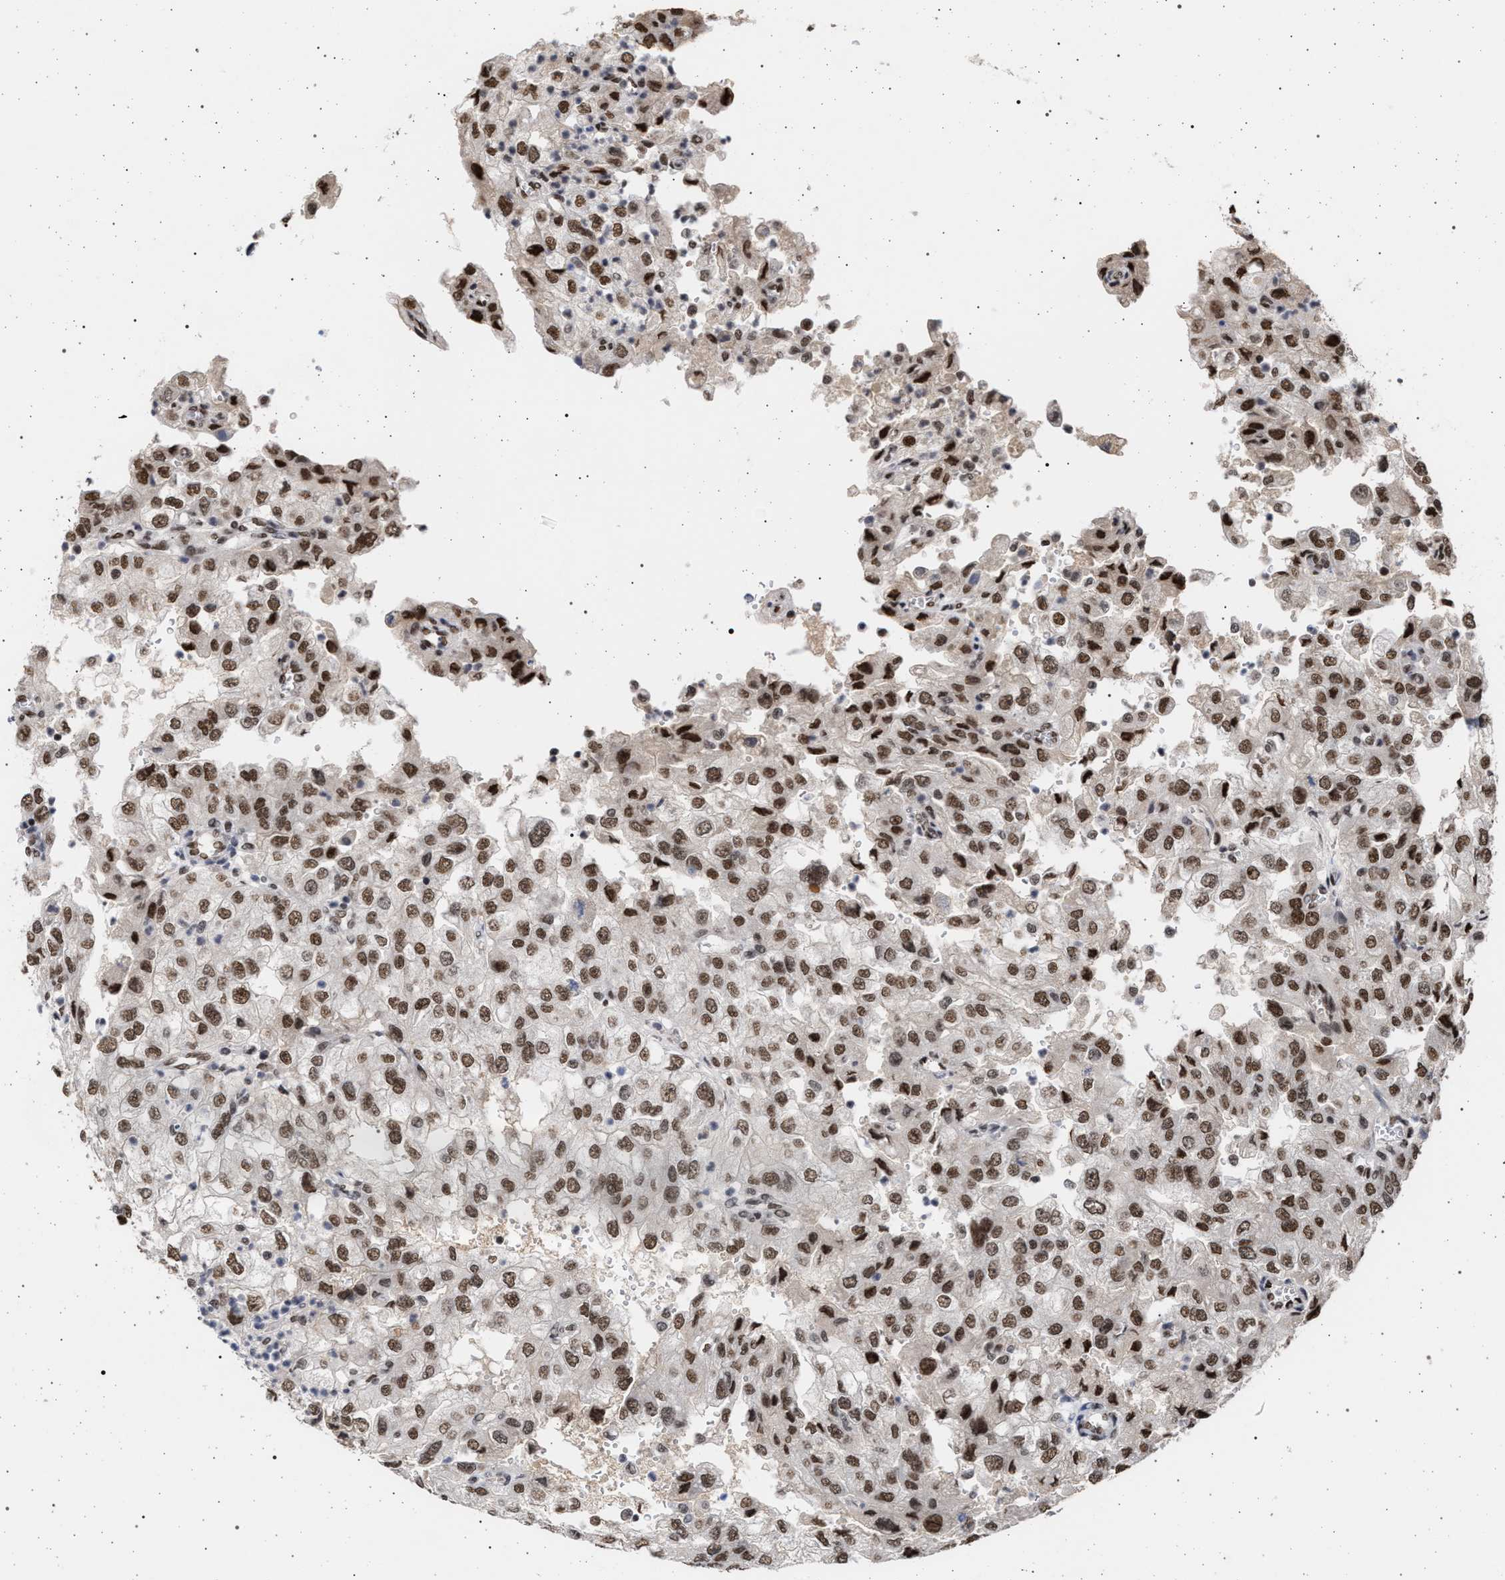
{"staining": {"intensity": "moderate", "quantity": ">75%", "location": "nuclear"}, "tissue": "renal cancer", "cell_type": "Tumor cells", "image_type": "cancer", "snomed": [{"axis": "morphology", "description": "Adenocarcinoma, NOS"}, {"axis": "topography", "description": "Kidney"}], "caption": "Renal adenocarcinoma stained with a protein marker displays moderate staining in tumor cells.", "gene": "PHF12", "patient": {"sex": "female", "age": 54}}